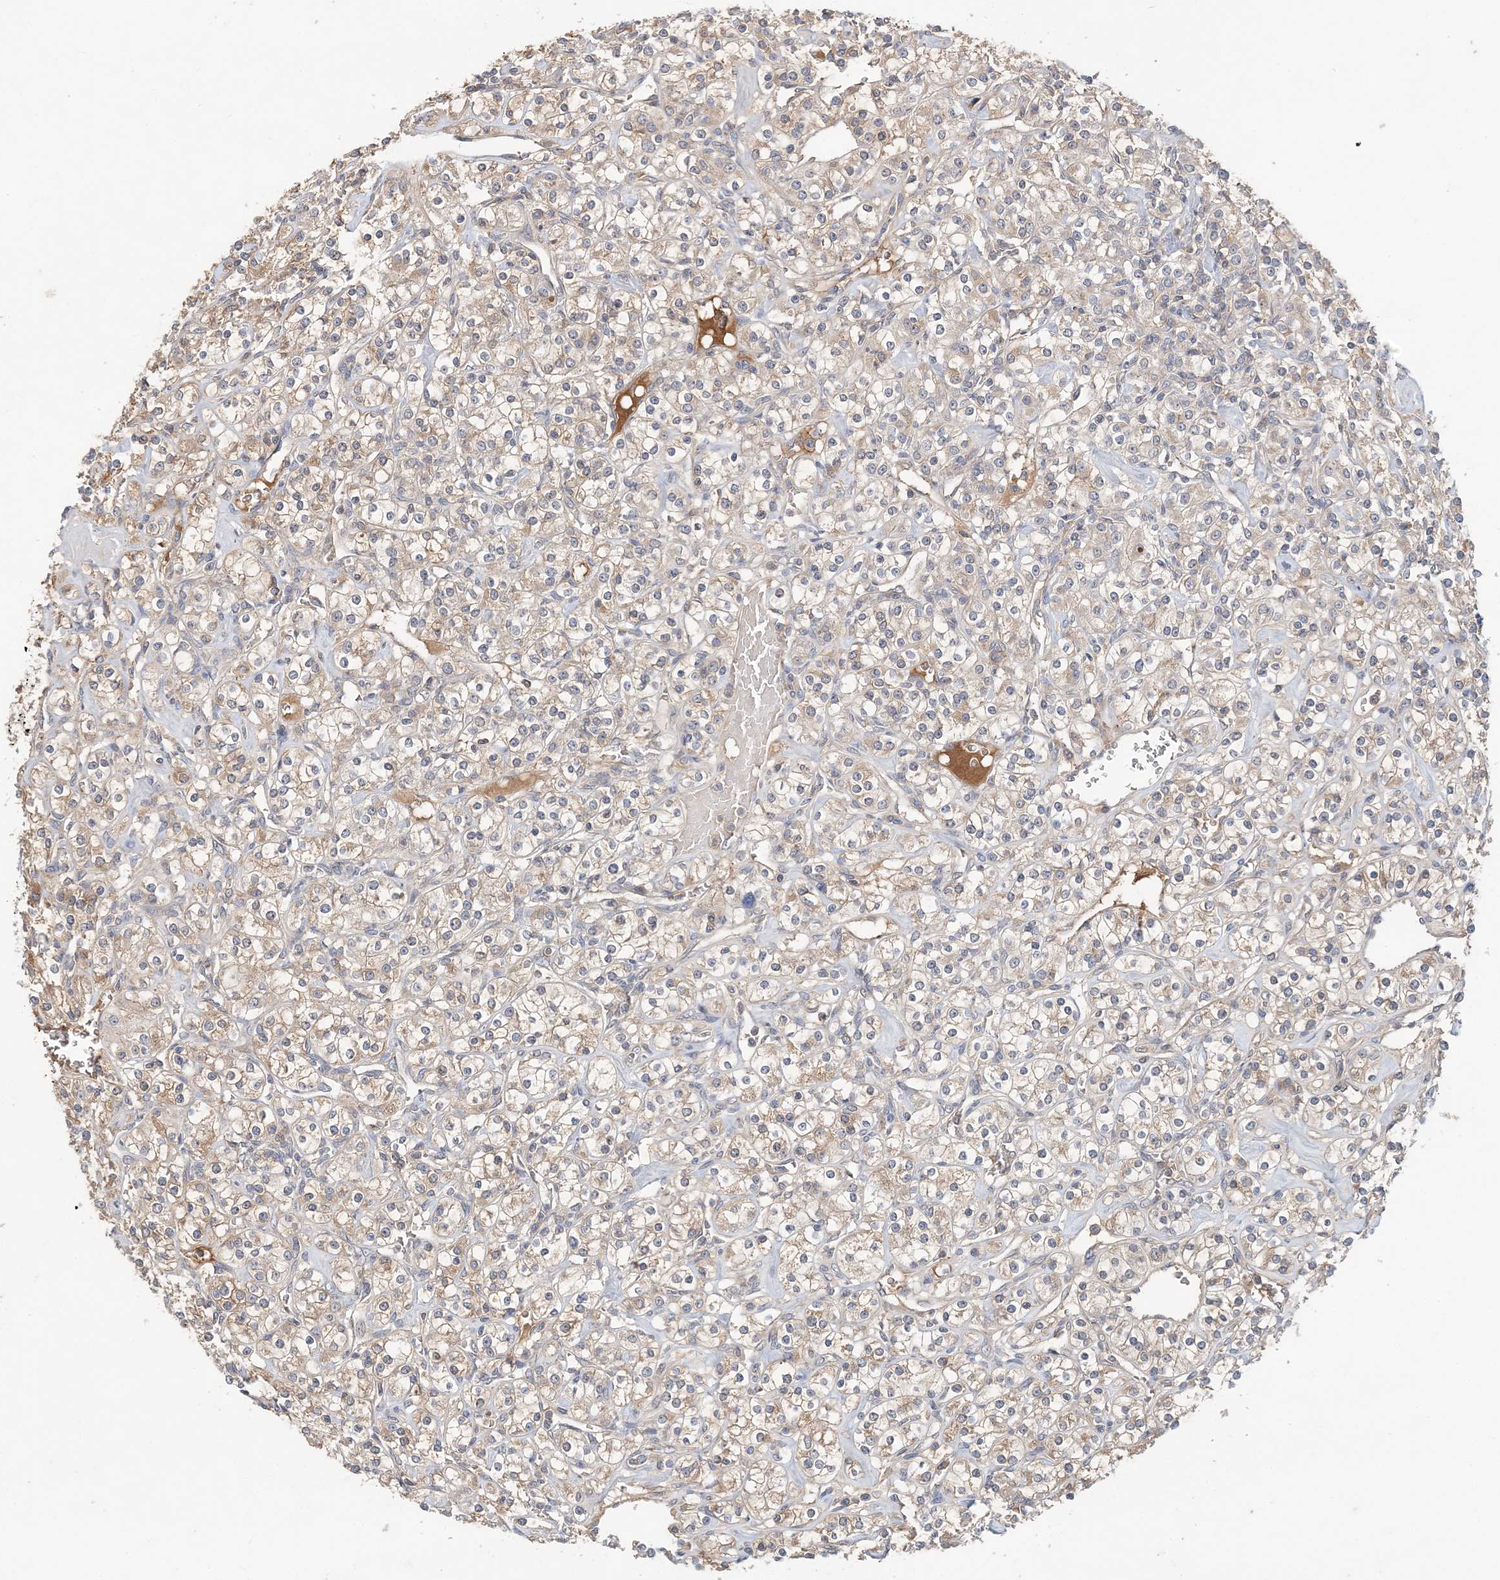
{"staining": {"intensity": "weak", "quantity": ">75%", "location": "cytoplasmic/membranous"}, "tissue": "renal cancer", "cell_type": "Tumor cells", "image_type": "cancer", "snomed": [{"axis": "morphology", "description": "Adenocarcinoma, NOS"}, {"axis": "topography", "description": "Kidney"}], "caption": "Human adenocarcinoma (renal) stained for a protein (brown) shows weak cytoplasmic/membranous positive staining in about >75% of tumor cells.", "gene": "SYCP3", "patient": {"sex": "male", "age": 77}}